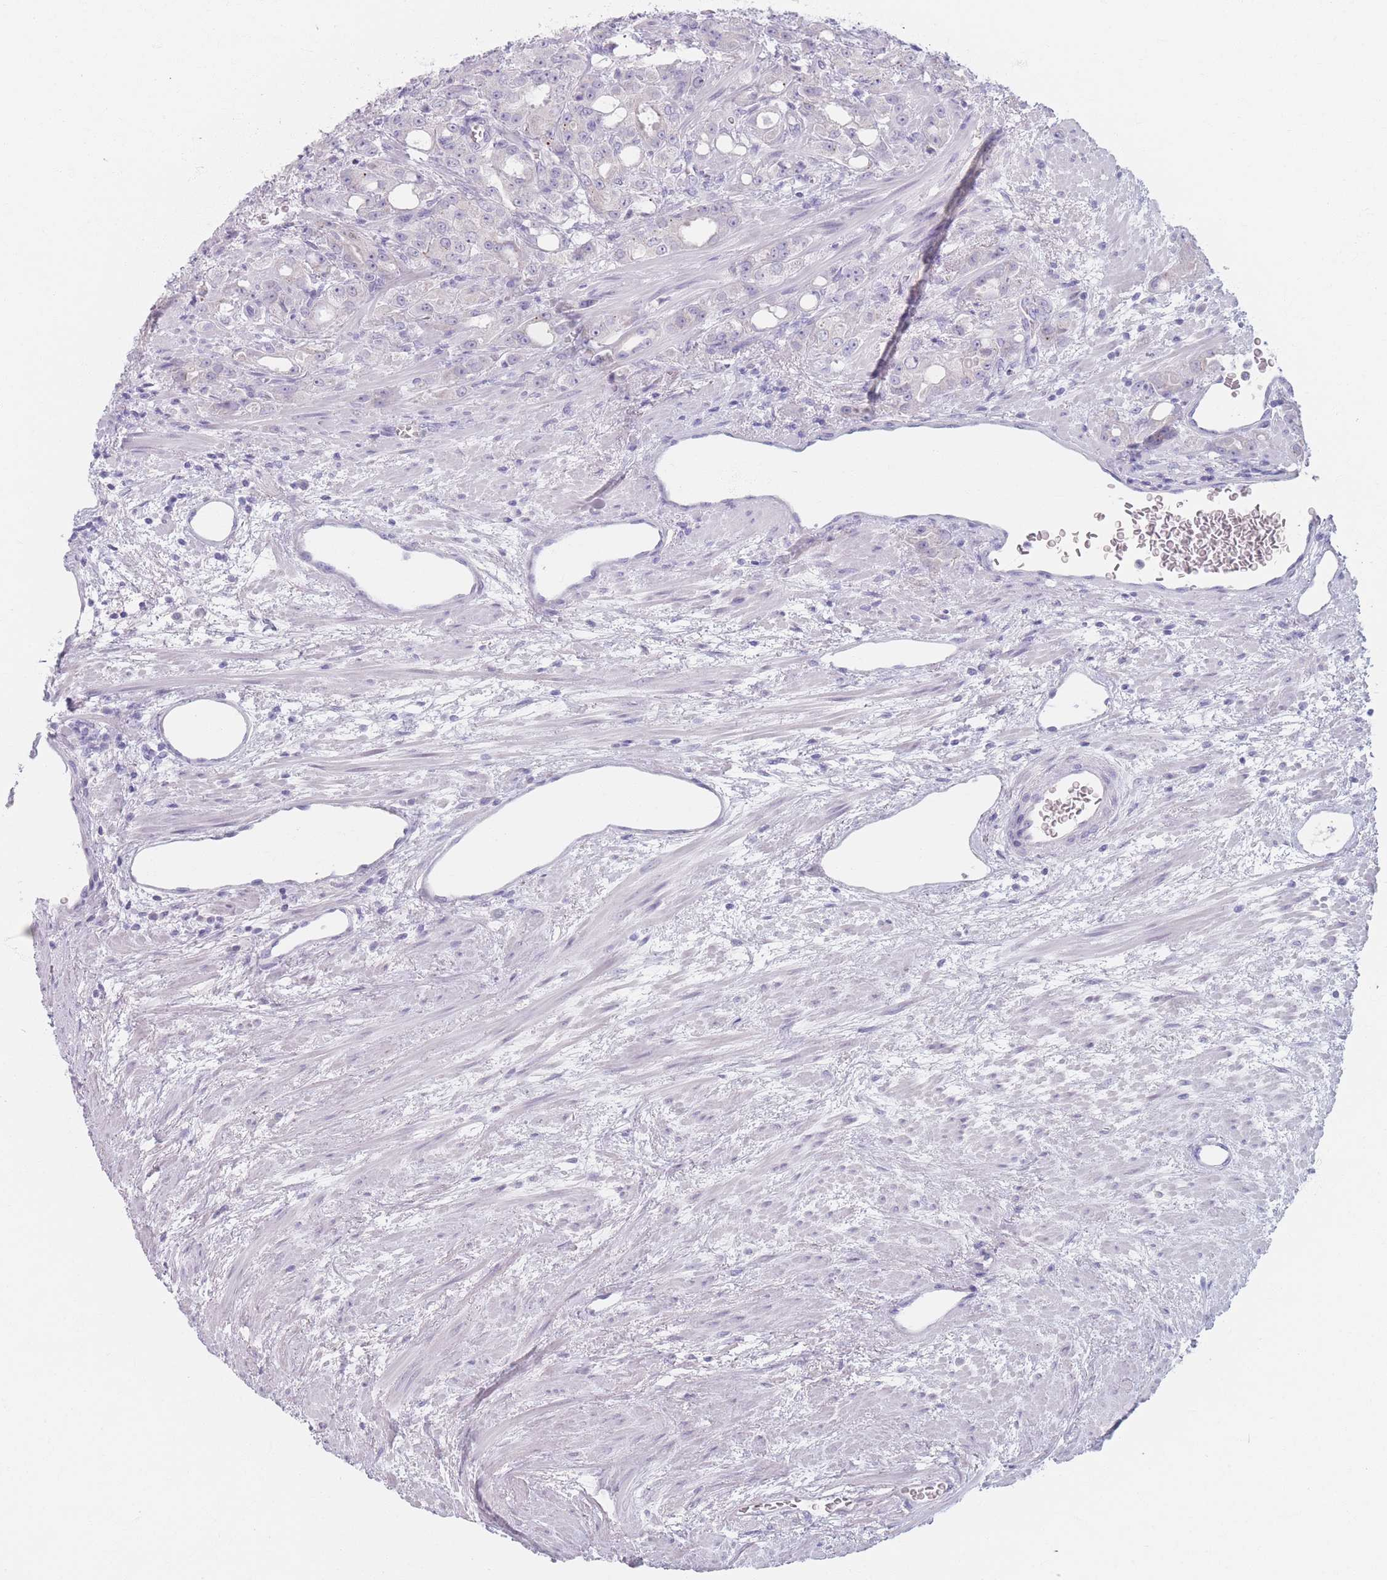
{"staining": {"intensity": "negative", "quantity": "none", "location": "none"}, "tissue": "prostate cancer", "cell_type": "Tumor cells", "image_type": "cancer", "snomed": [{"axis": "morphology", "description": "Adenocarcinoma, High grade"}, {"axis": "topography", "description": "Prostate"}], "caption": "An immunohistochemistry (IHC) micrograph of prostate cancer (adenocarcinoma (high-grade)) is shown. There is no staining in tumor cells of prostate cancer (adenocarcinoma (high-grade)). The staining was performed using DAB (3,3'-diaminobenzidine) to visualize the protein expression in brown, while the nuclei were stained in blue with hematoxylin (Magnification: 20x).", "gene": "PIGM", "patient": {"sex": "male", "age": 69}}